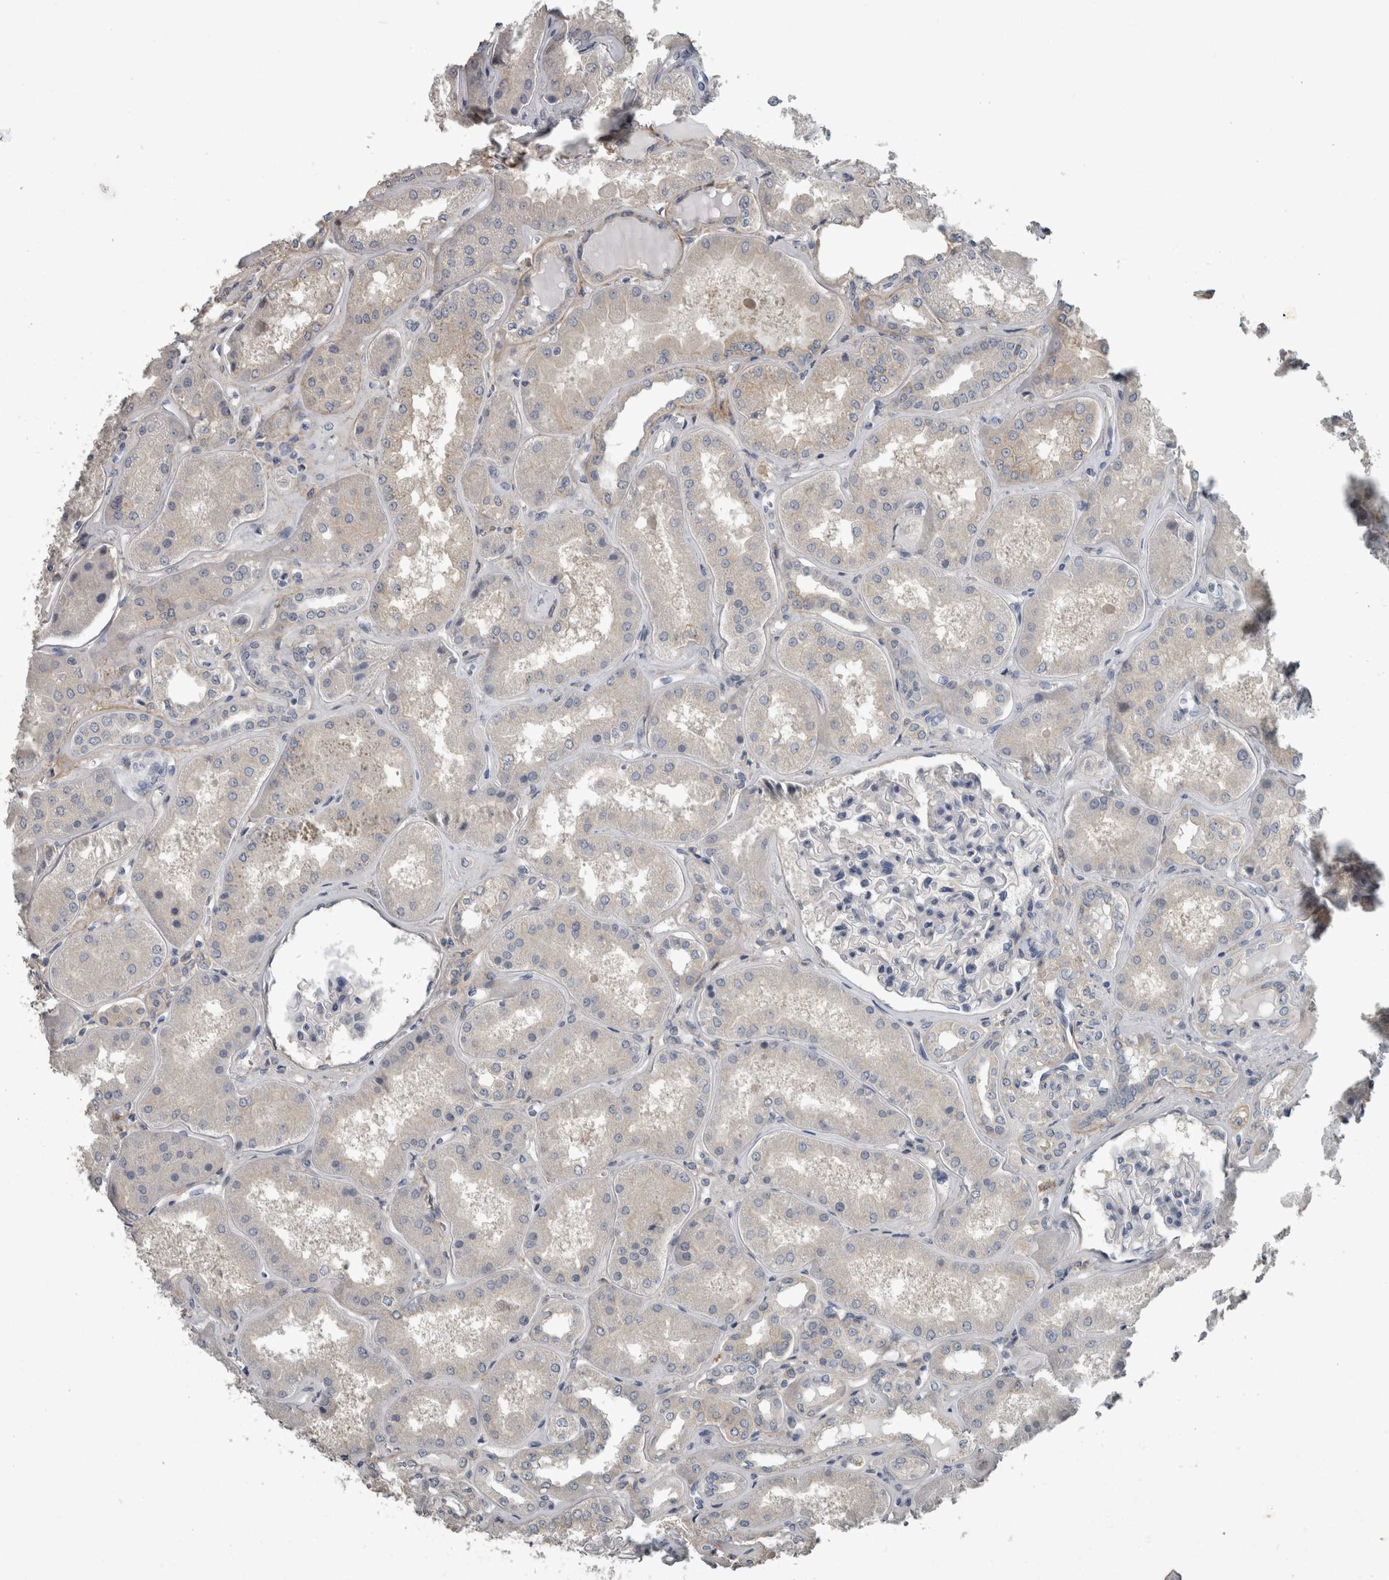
{"staining": {"intensity": "negative", "quantity": "none", "location": "none"}, "tissue": "kidney", "cell_type": "Cells in glomeruli", "image_type": "normal", "snomed": [{"axis": "morphology", "description": "Normal tissue, NOS"}, {"axis": "topography", "description": "Kidney"}], "caption": "High power microscopy image of an IHC histopathology image of benign kidney, revealing no significant expression in cells in glomeruli. (DAB IHC, high magnification).", "gene": "EFEMP2", "patient": {"sex": "female", "age": 56}}